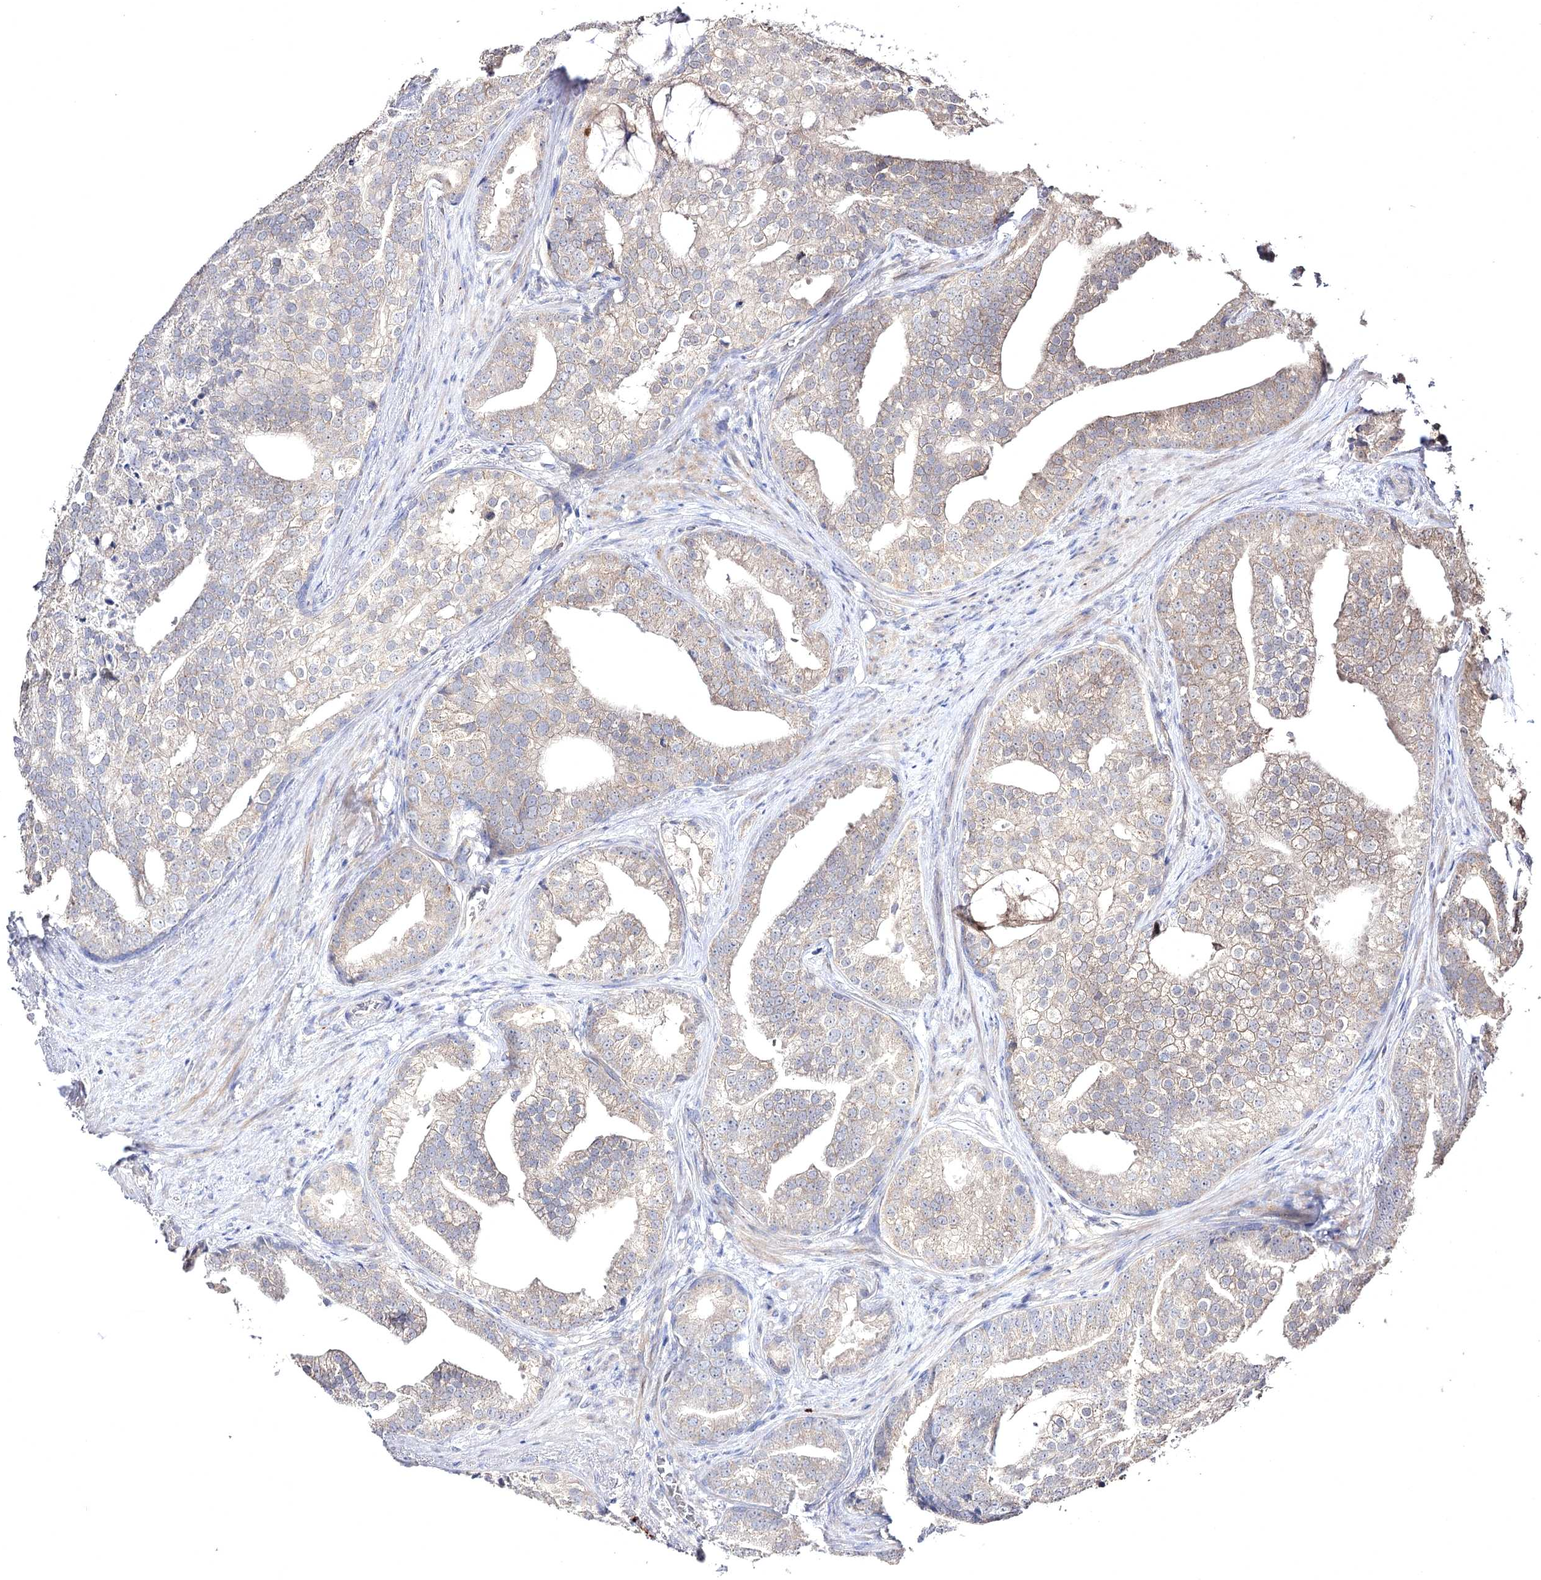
{"staining": {"intensity": "negative", "quantity": "none", "location": "none"}, "tissue": "prostate cancer", "cell_type": "Tumor cells", "image_type": "cancer", "snomed": [{"axis": "morphology", "description": "Adenocarcinoma, Low grade"}, {"axis": "topography", "description": "Prostate"}], "caption": "High magnification brightfield microscopy of prostate adenocarcinoma (low-grade) stained with DAB (3,3'-diaminobenzidine) (brown) and counterstained with hematoxylin (blue): tumor cells show no significant positivity.", "gene": "SEMA4G", "patient": {"sex": "male", "age": 71}}